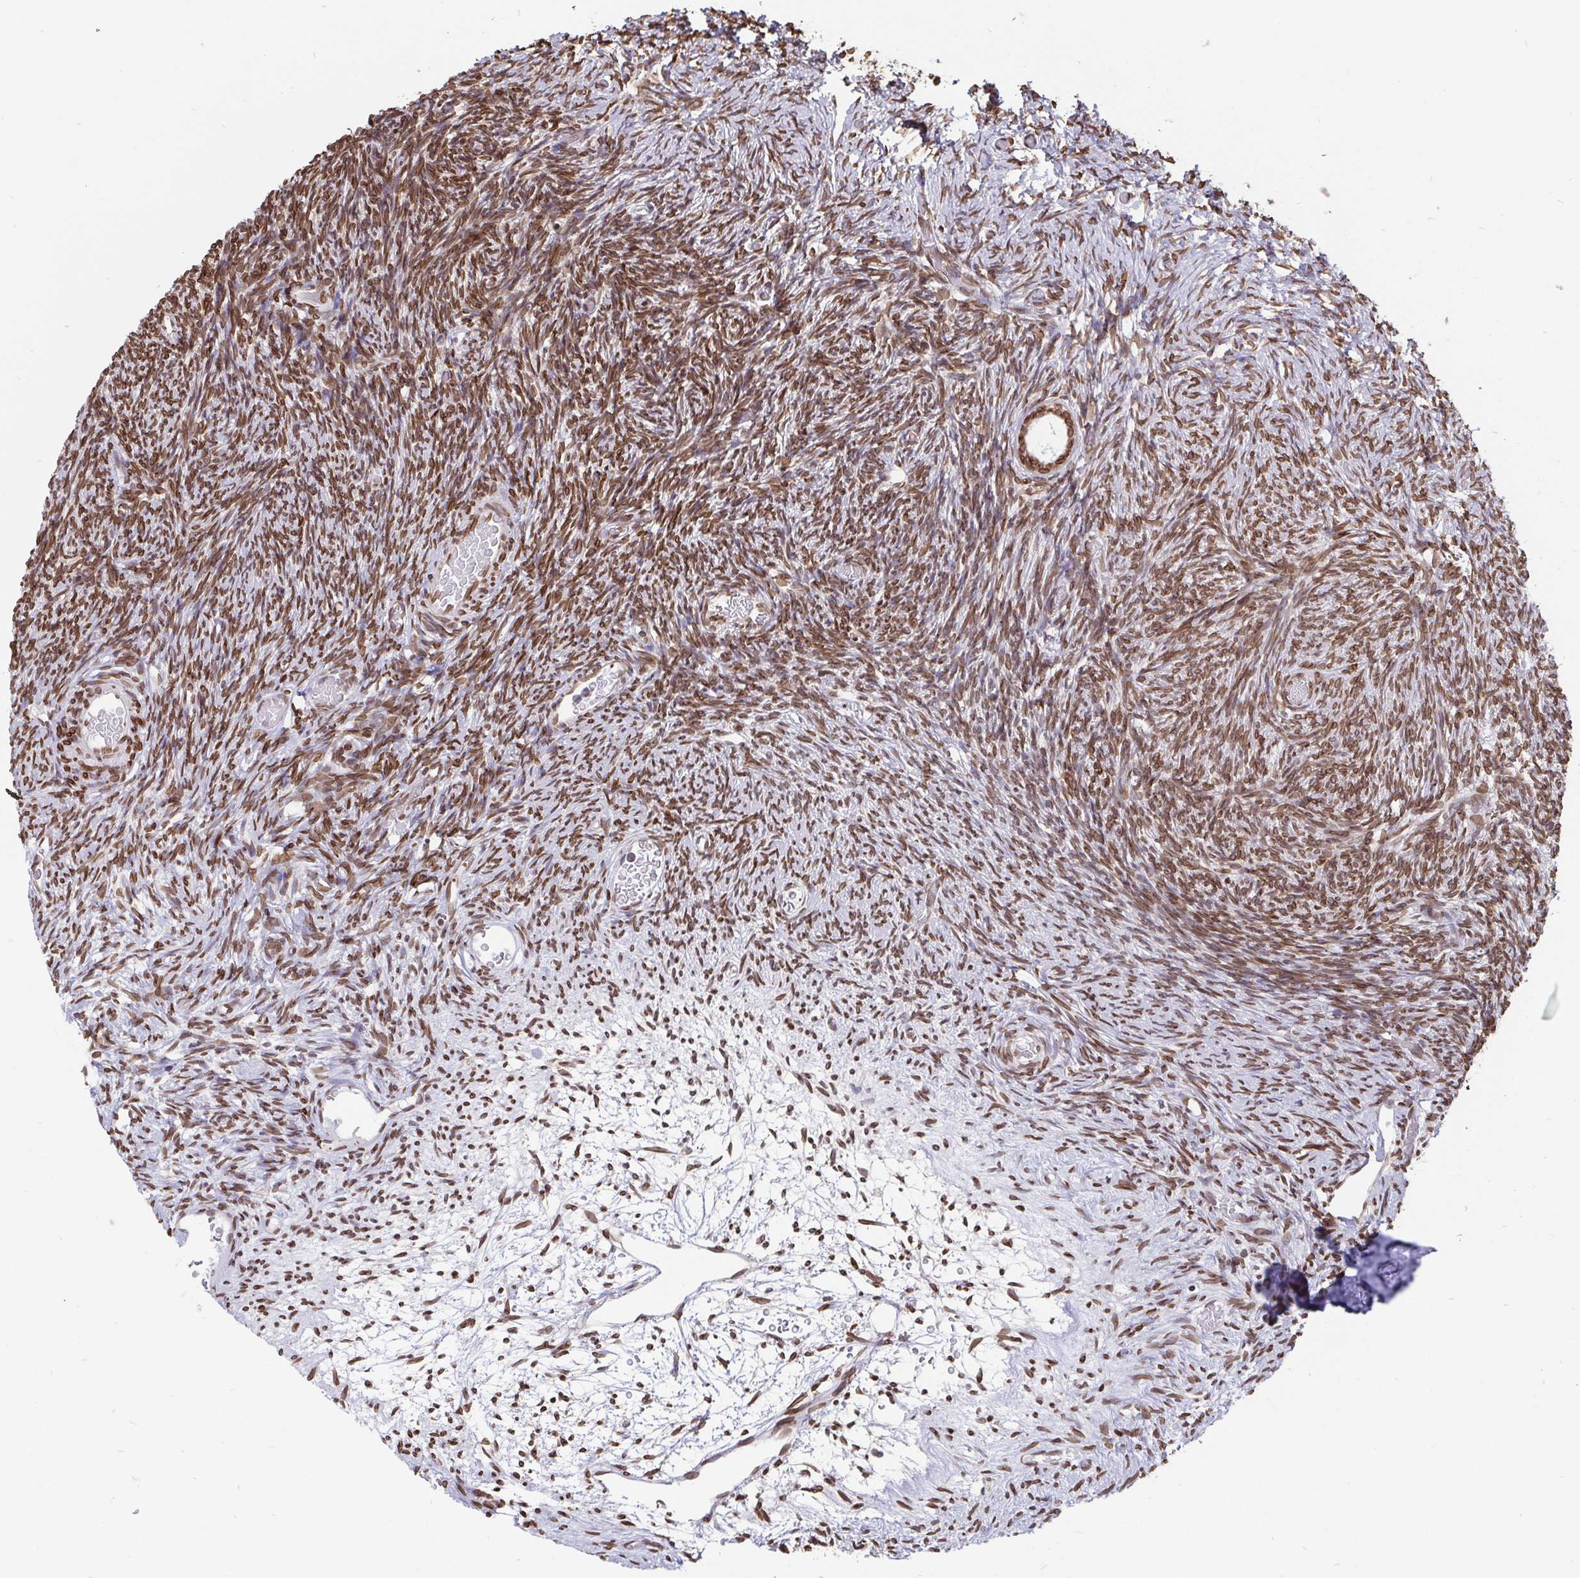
{"staining": {"intensity": "moderate", "quantity": ">75%", "location": "cytoplasmic/membranous,nuclear"}, "tissue": "ovary", "cell_type": "Follicle cells", "image_type": "normal", "snomed": [{"axis": "morphology", "description": "Normal tissue, NOS"}, {"axis": "topography", "description": "Ovary"}], "caption": "IHC image of normal ovary: human ovary stained using IHC exhibits medium levels of moderate protein expression localized specifically in the cytoplasmic/membranous,nuclear of follicle cells, appearing as a cytoplasmic/membranous,nuclear brown color.", "gene": "EMD", "patient": {"sex": "female", "age": 39}}